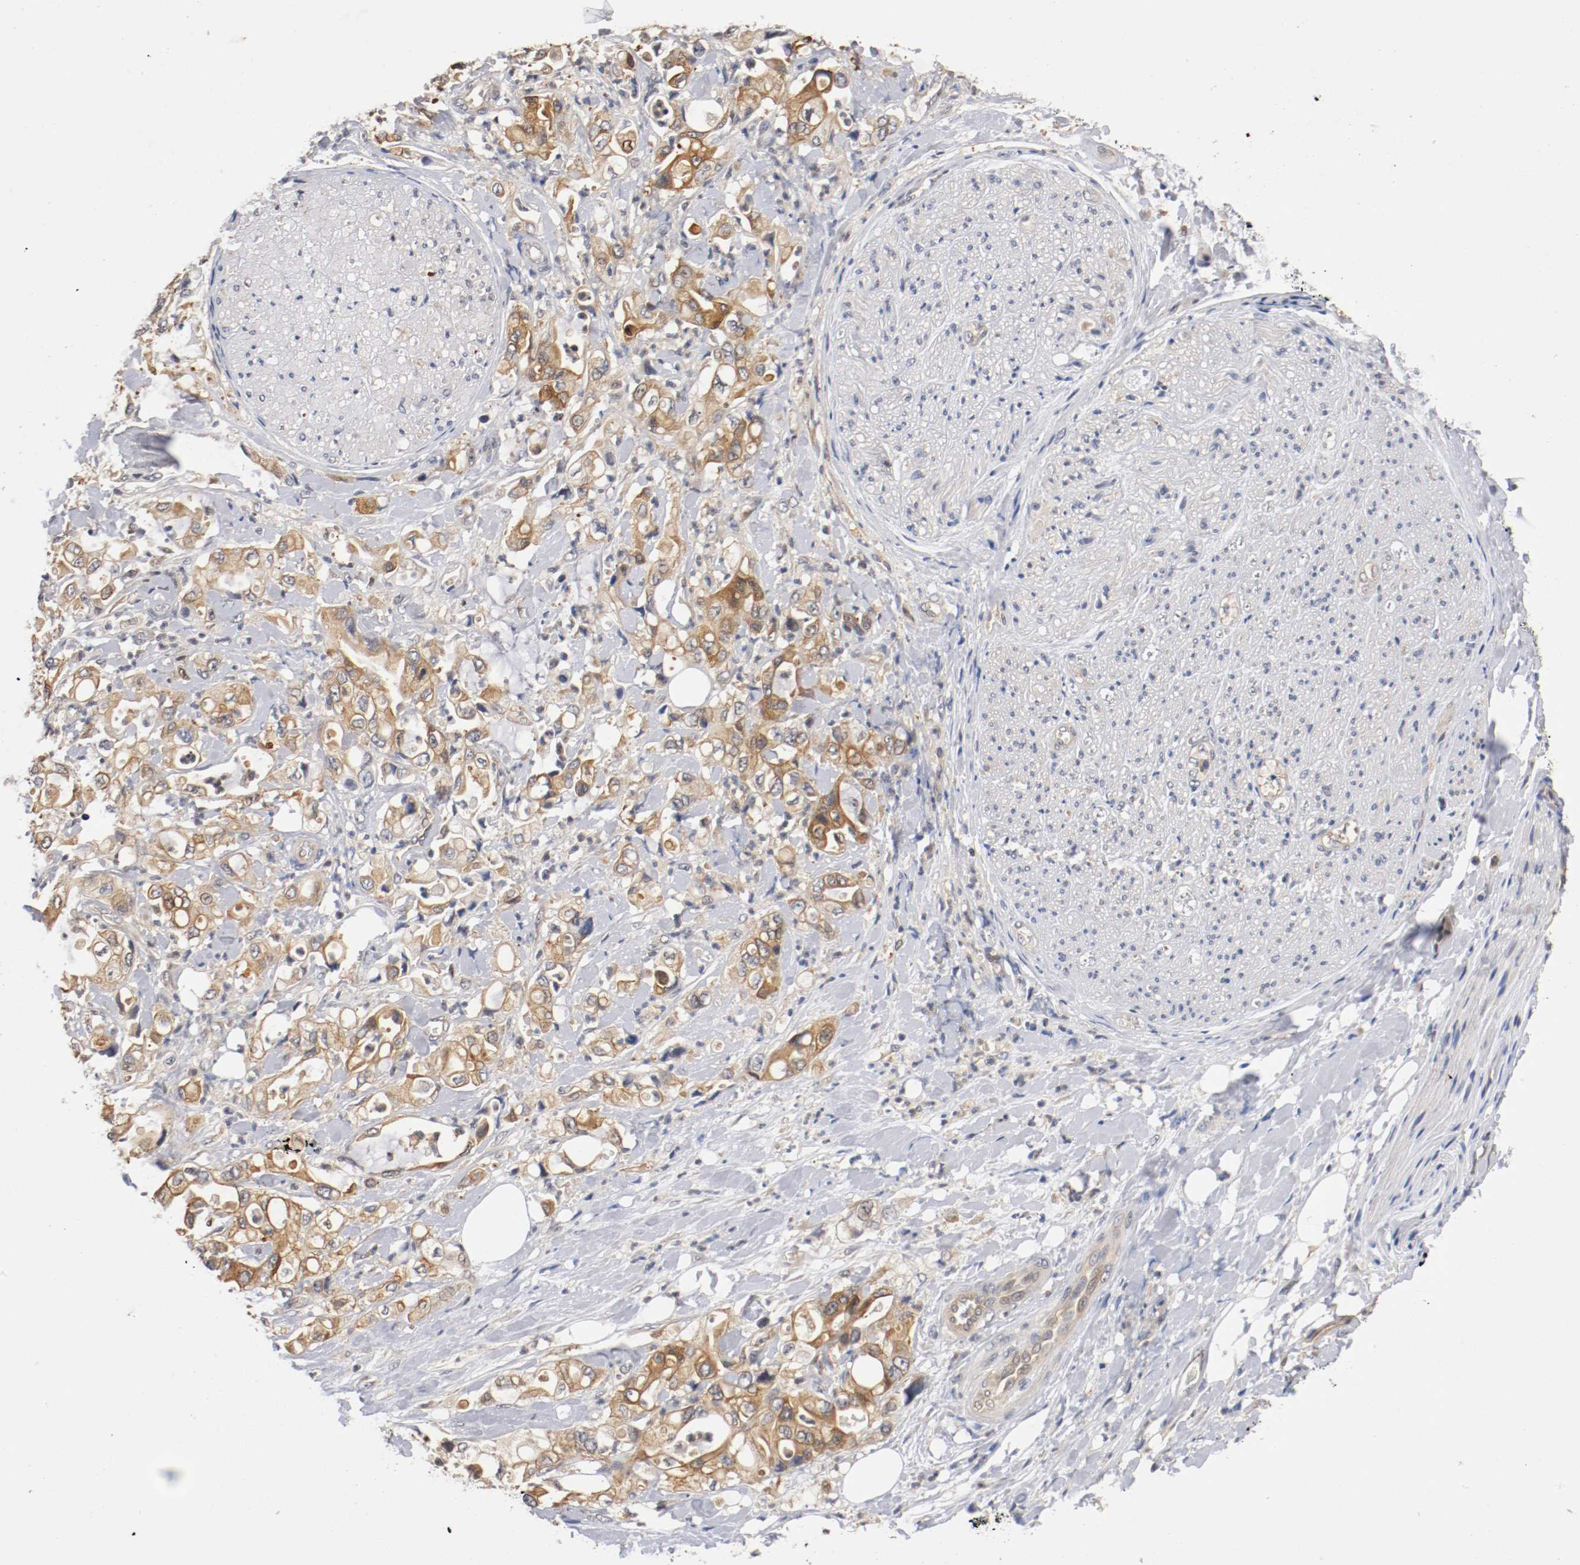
{"staining": {"intensity": "moderate", "quantity": ">75%", "location": "cytoplasmic/membranous"}, "tissue": "pancreatic cancer", "cell_type": "Tumor cells", "image_type": "cancer", "snomed": [{"axis": "morphology", "description": "Adenocarcinoma, NOS"}, {"axis": "topography", "description": "Pancreas"}], "caption": "High-magnification brightfield microscopy of pancreatic adenocarcinoma stained with DAB (3,3'-diaminobenzidine) (brown) and counterstained with hematoxylin (blue). tumor cells exhibit moderate cytoplasmic/membranous staining is identified in about>75% of cells. (DAB IHC with brightfield microscopy, high magnification).", "gene": "RBM23", "patient": {"sex": "male", "age": 70}}